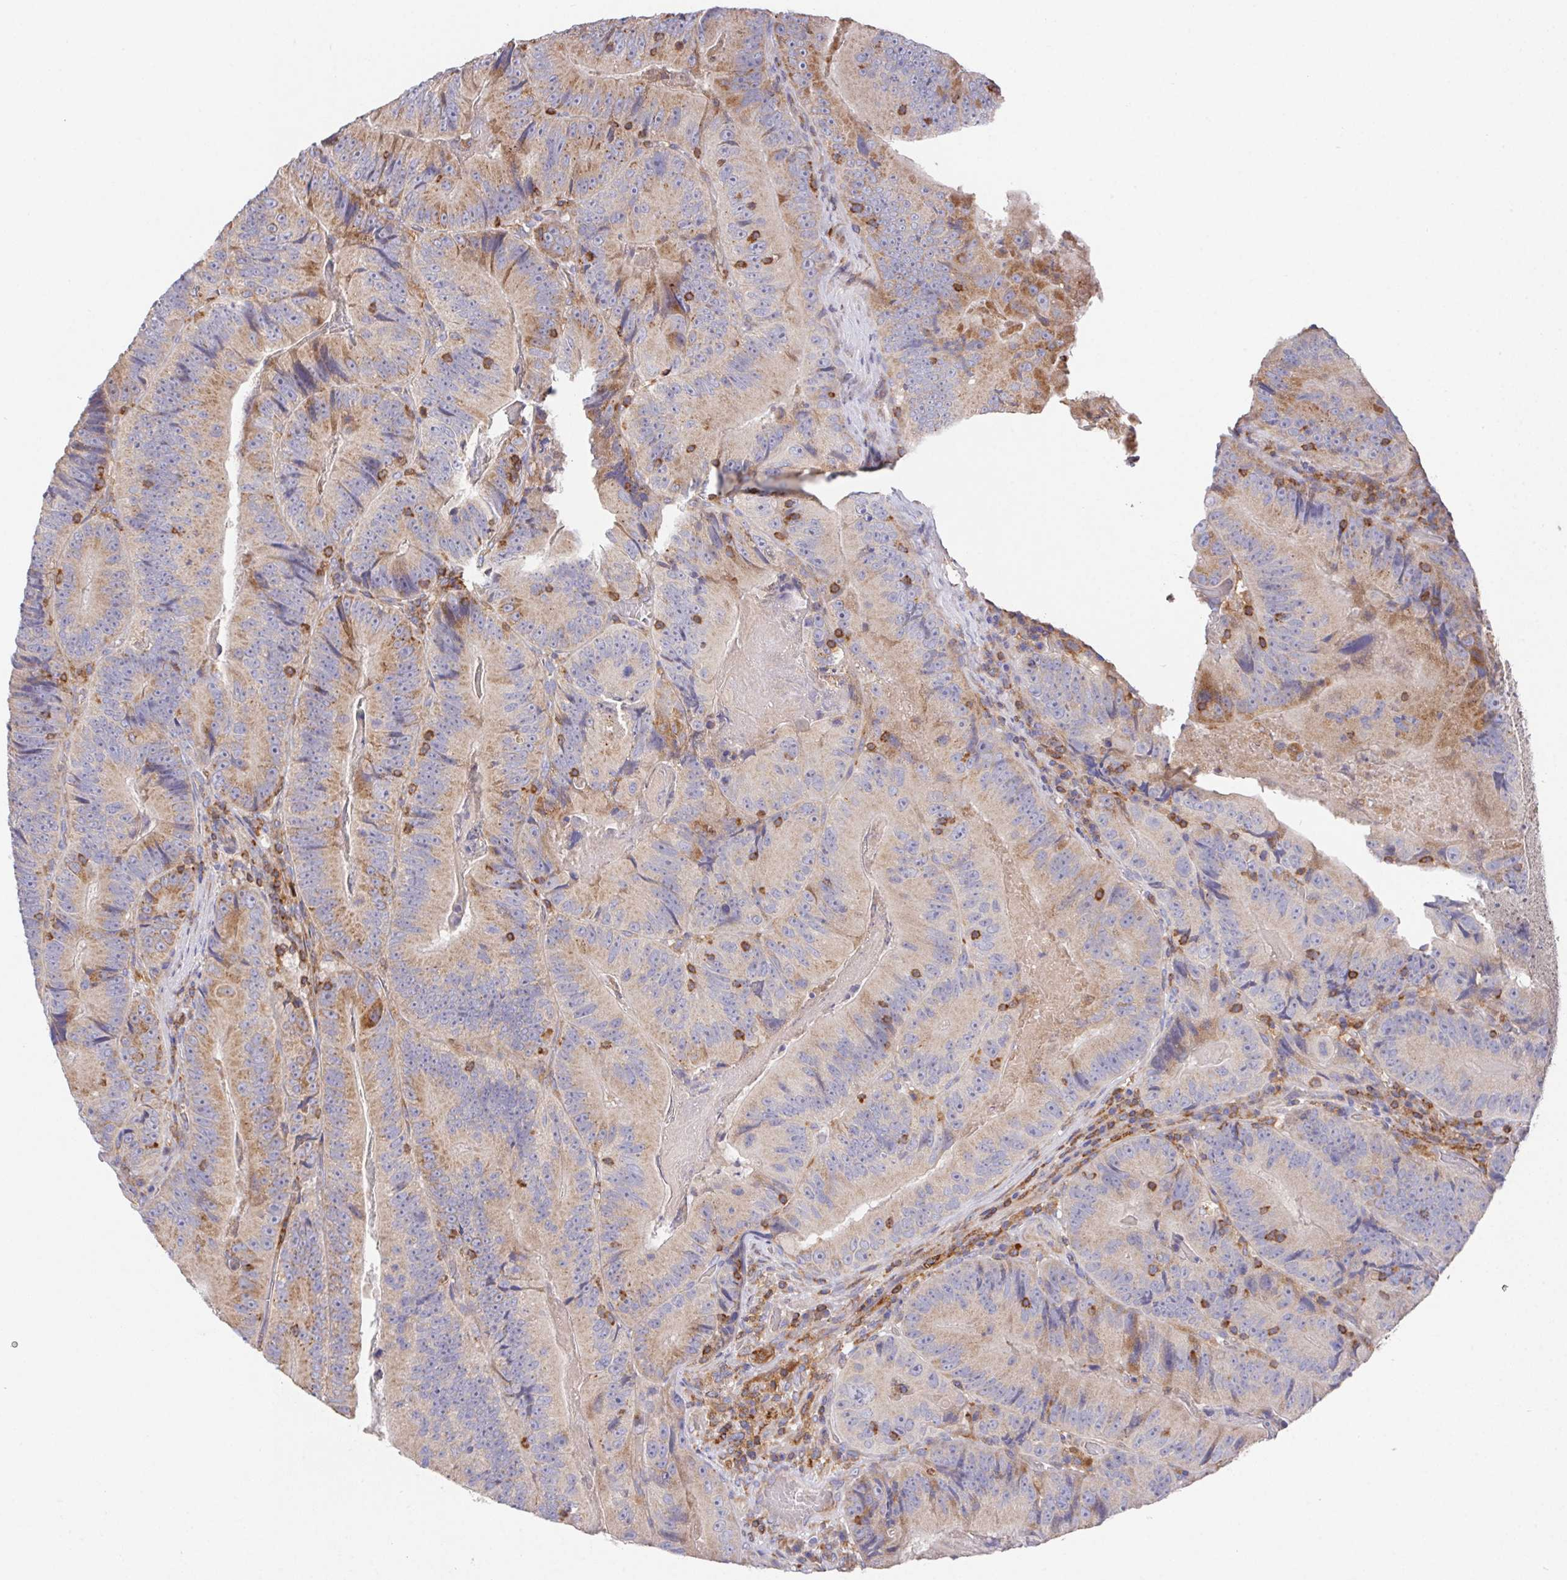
{"staining": {"intensity": "weak", "quantity": "25%-75%", "location": "cytoplasmic/membranous"}, "tissue": "colorectal cancer", "cell_type": "Tumor cells", "image_type": "cancer", "snomed": [{"axis": "morphology", "description": "Adenocarcinoma, NOS"}, {"axis": "topography", "description": "Colon"}], "caption": "Immunohistochemistry (DAB (3,3'-diaminobenzidine)) staining of adenocarcinoma (colorectal) demonstrates weak cytoplasmic/membranous protein expression in approximately 25%-75% of tumor cells.", "gene": "FAM241A", "patient": {"sex": "female", "age": 86}}